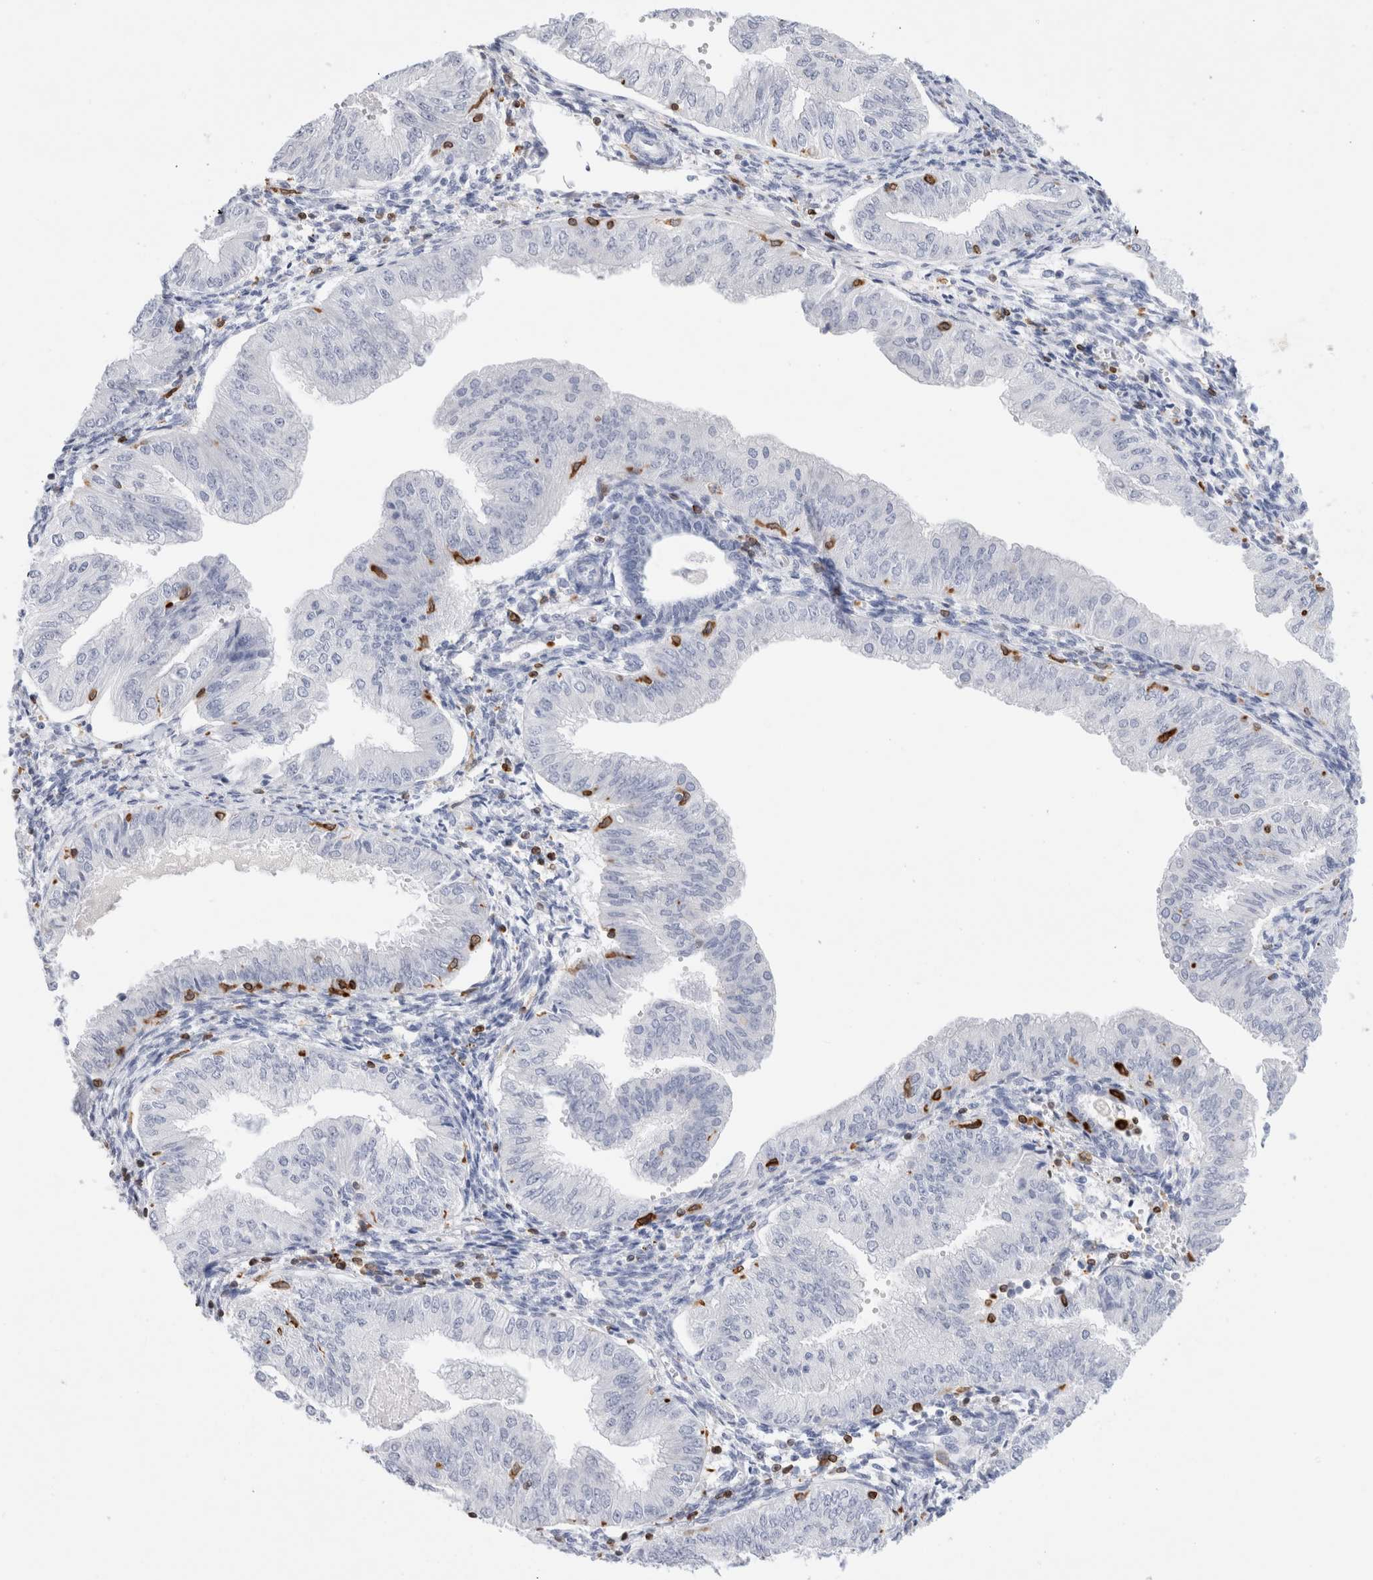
{"staining": {"intensity": "negative", "quantity": "none", "location": "none"}, "tissue": "endometrial cancer", "cell_type": "Tumor cells", "image_type": "cancer", "snomed": [{"axis": "morphology", "description": "Normal tissue, NOS"}, {"axis": "morphology", "description": "Adenocarcinoma, NOS"}, {"axis": "topography", "description": "Endometrium"}], "caption": "This is a photomicrograph of immunohistochemistry (IHC) staining of endometrial adenocarcinoma, which shows no expression in tumor cells.", "gene": "ALOX5AP", "patient": {"sex": "female", "age": 53}}